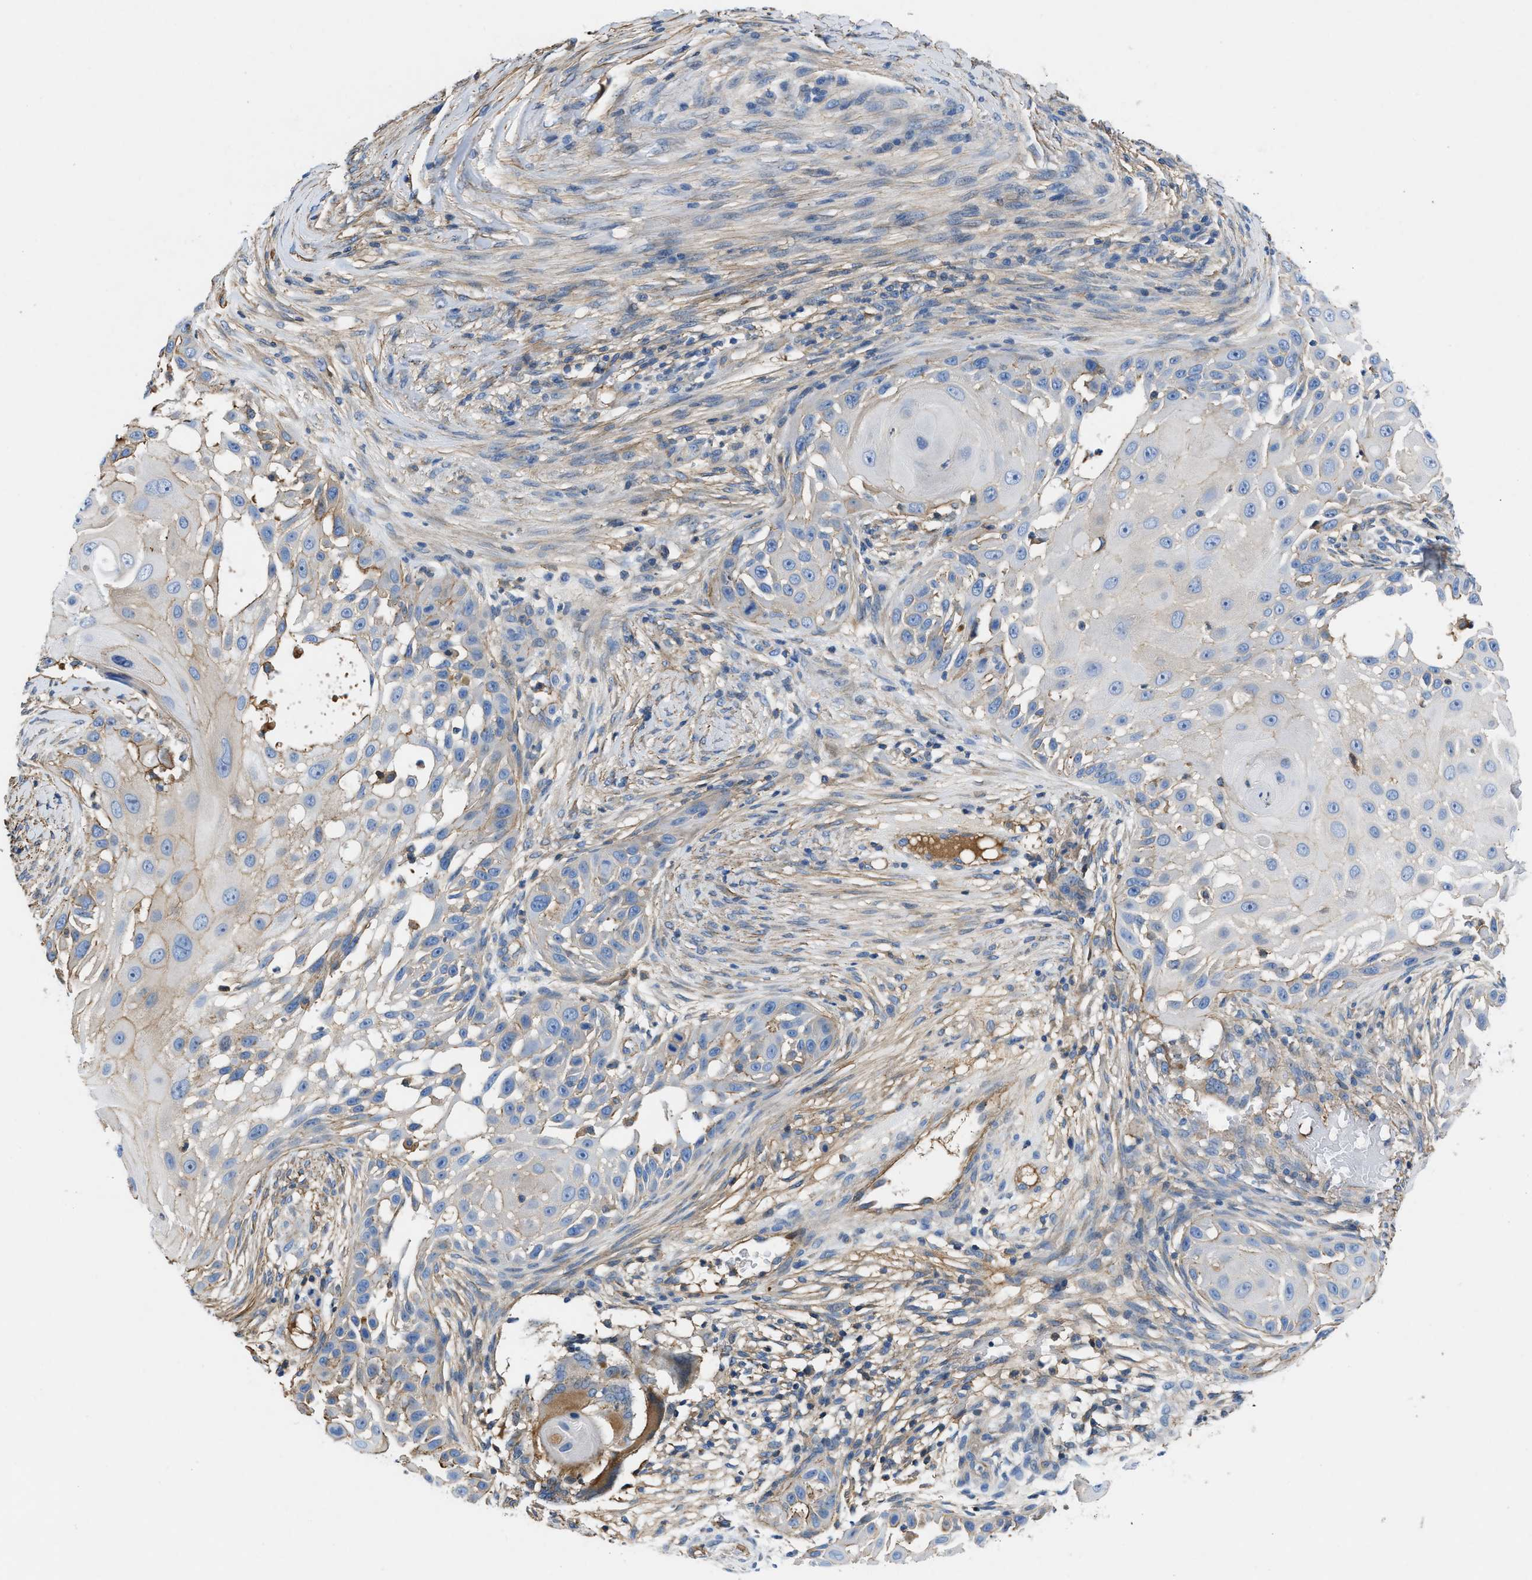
{"staining": {"intensity": "weak", "quantity": "<25%", "location": "cytoplasmic/membranous"}, "tissue": "skin cancer", "cell_type": "Tumor cells", "image_type": "cancer", "snomed": [{"axis": "morphology", "description": "Squamous cell carcinoma, NOS"}, {"axis": "topography", "description": "Skin"}], "caption": "This is a image of immunohistochemistry (IHC) staining of skin squamous cell carcinoma, which shows no expression in tumor cells. (Stains: DAB immunohistochemistry with hematoxylin counter stain, Microscopy: brightfield microscopy at high magnification).", "gene": "ATP6V0D1", "patient": {"sex": "female", "age": 44}}